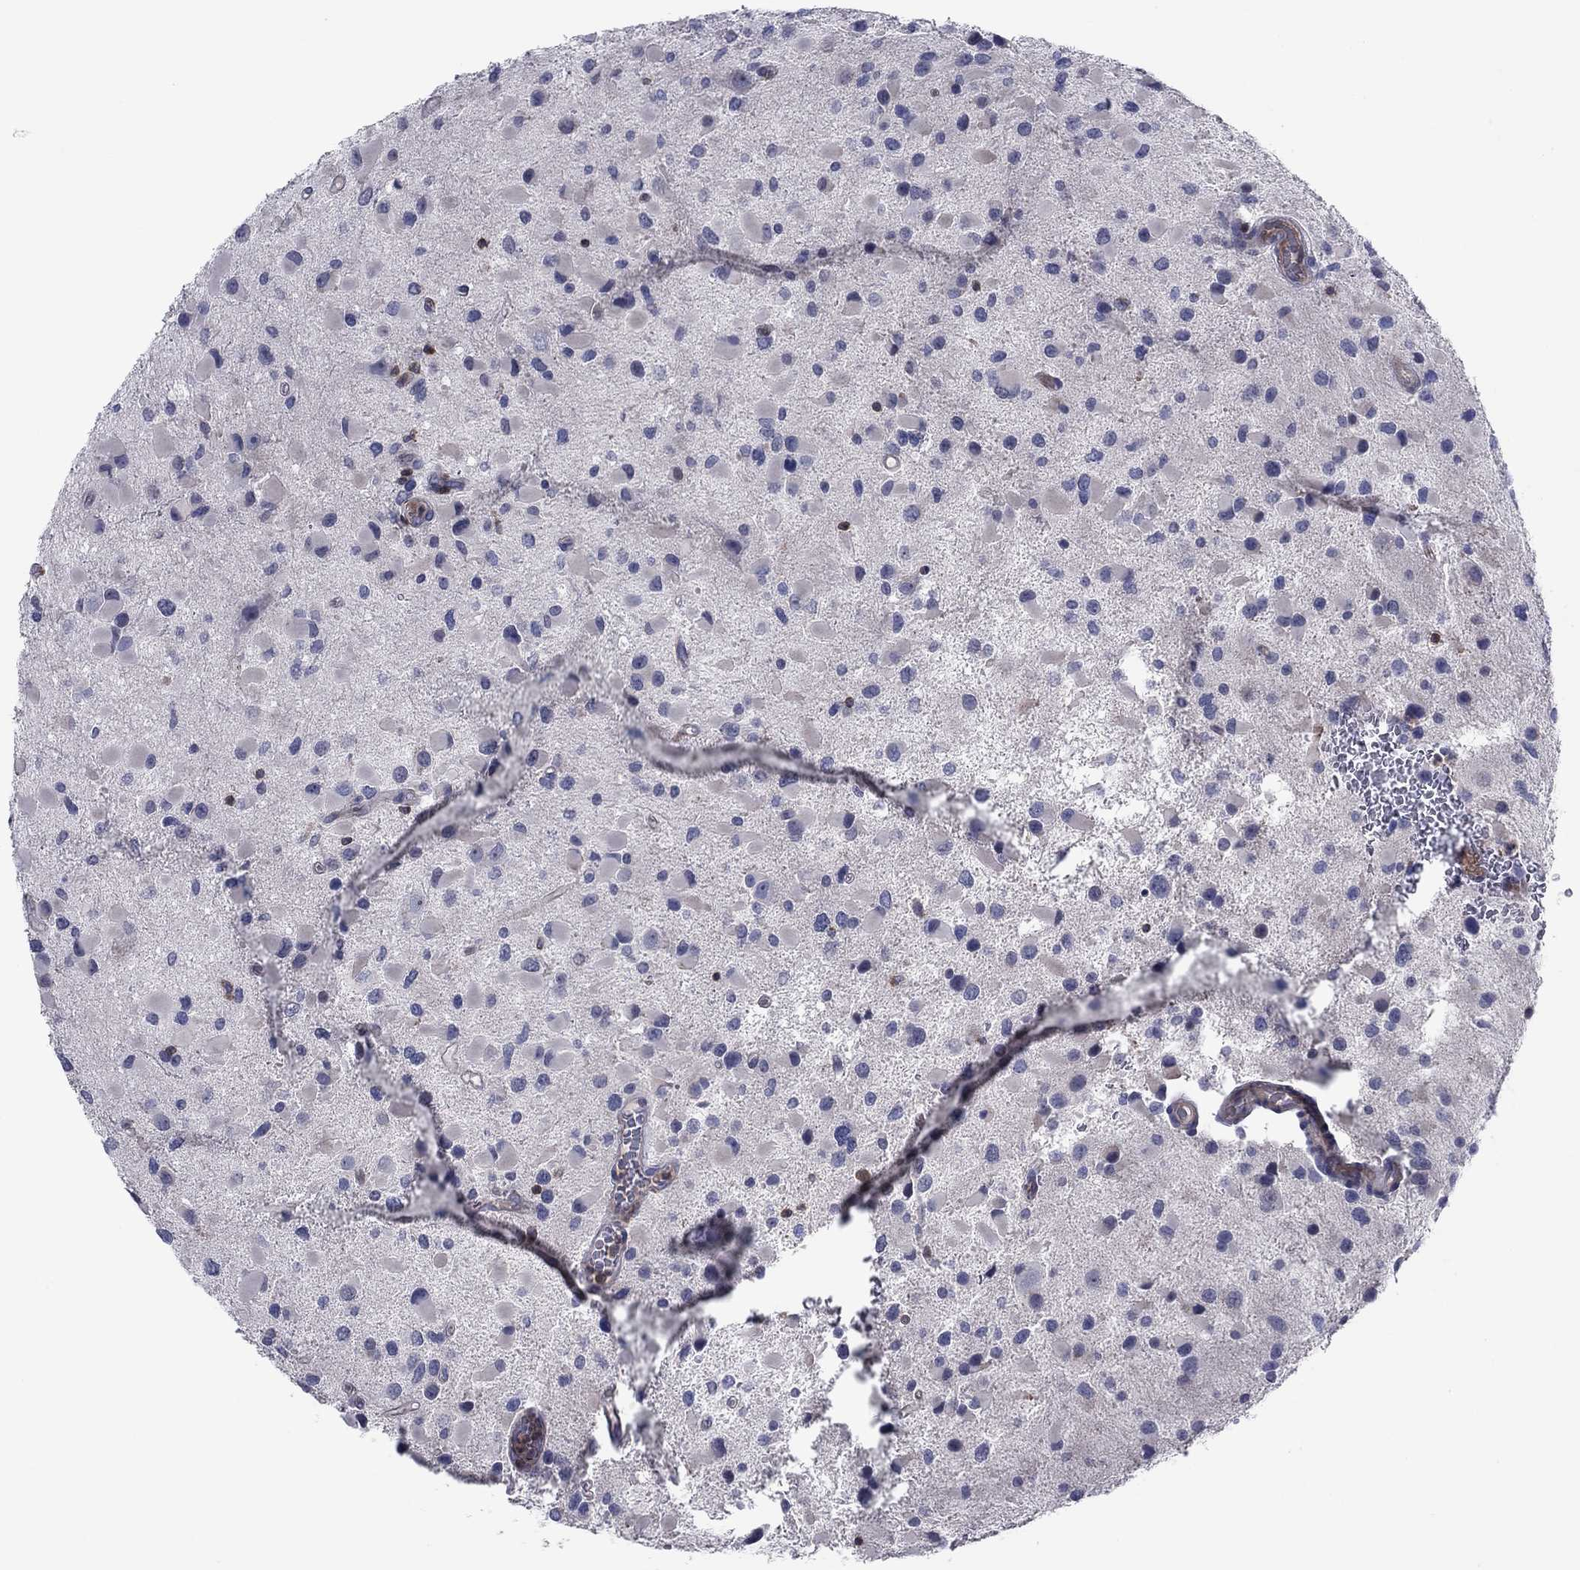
{"staining": {"intensity": "negative", "quantity": "none", "location": "none"}, "tissue": "glioma", "cell_type": "Tumor cells", "image_type": "cancer", "snomed": [{"axis": "morphology", "description": "Glioma, malignant, Low grade"}, {"axis": "topography", "description": "Brain"}], "caption": "Immunohistochemistry (IHC) image of neoplastic tissue: human glioma stained with DAB (3,3'-diaminobenzidine) reveals no significant protein expression in tumor cells.", "gene": "PVR", "patient": {"sex": "female", "age": 32}}